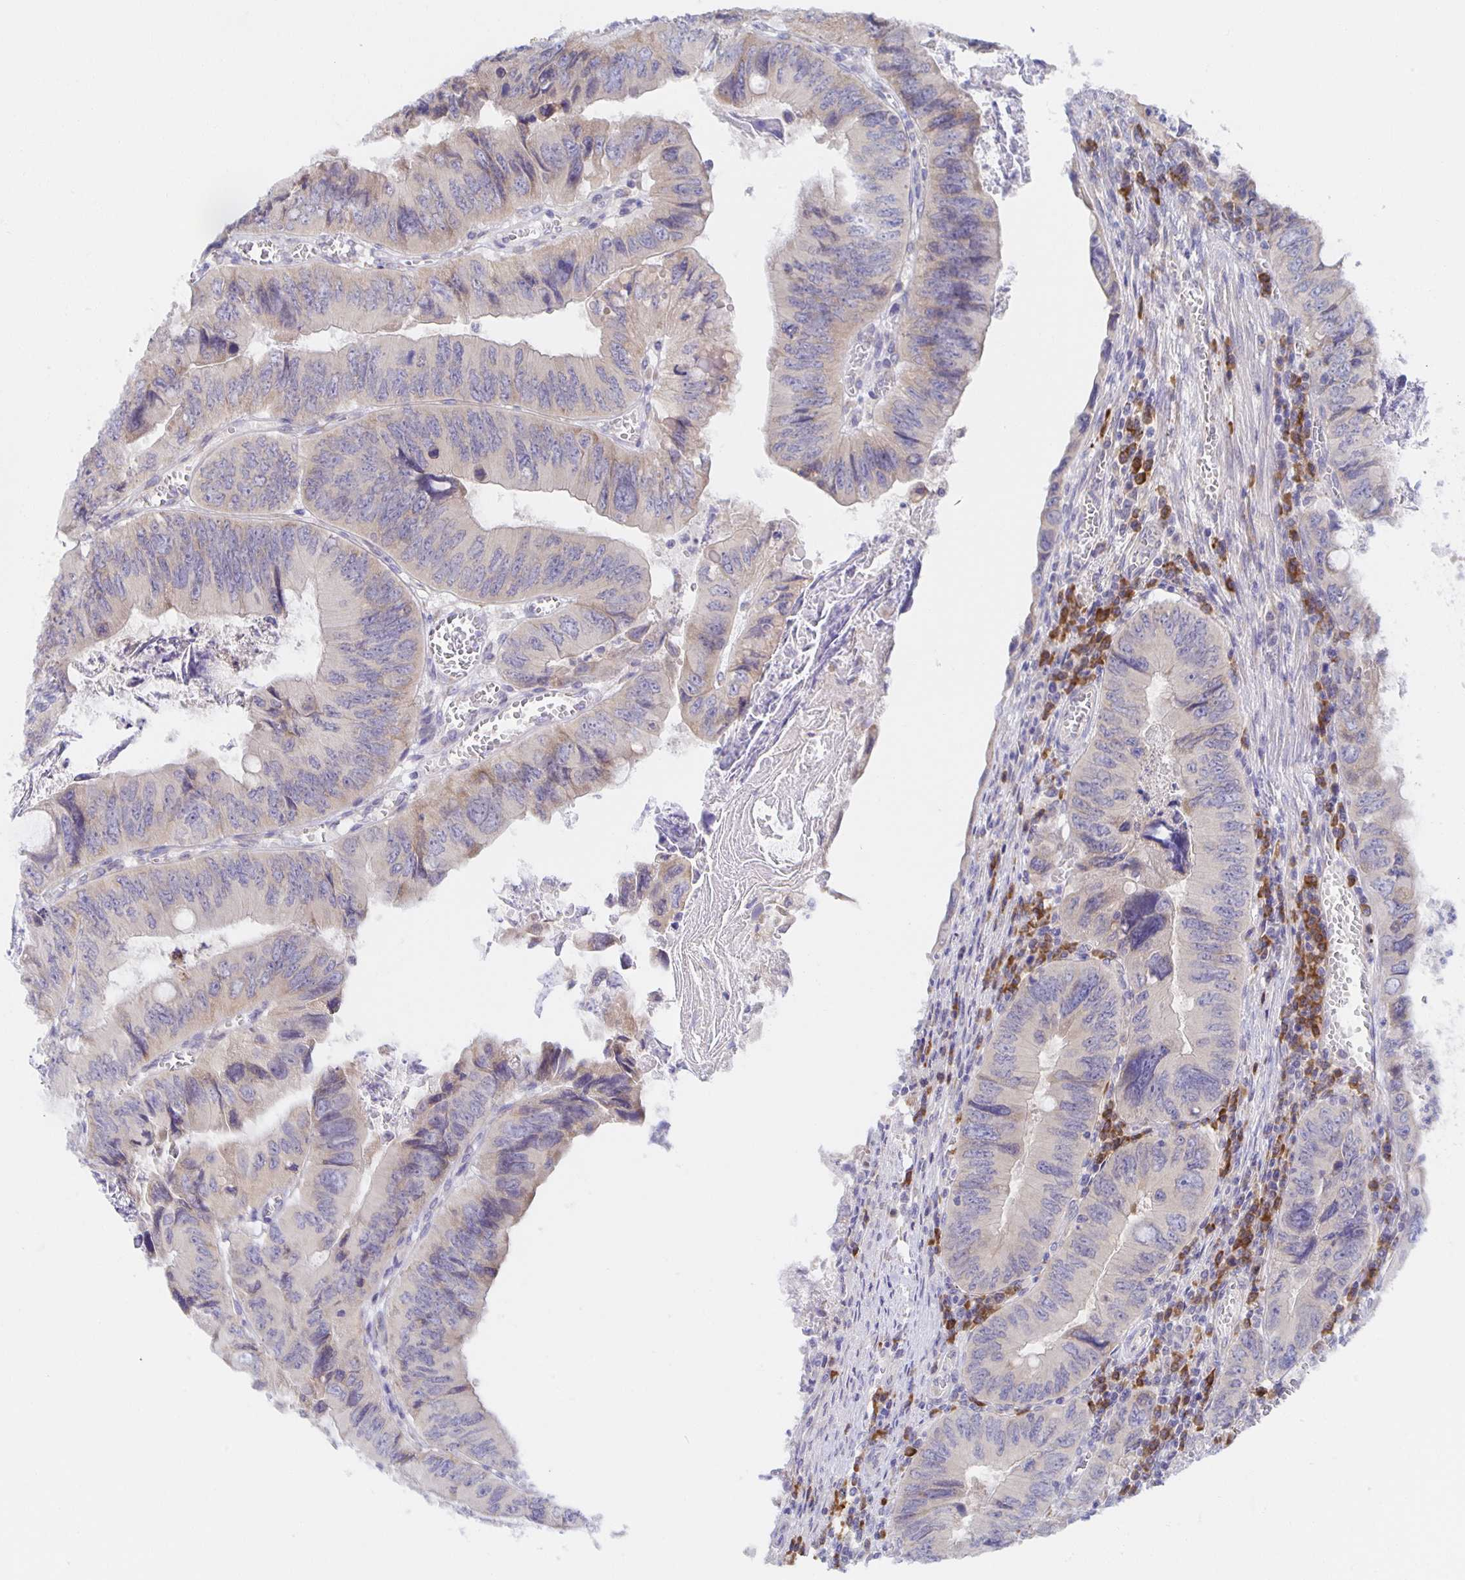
{"staining": {"intensity": "negative", "quantity": "none", "location": "none"}, "tissue": "colorectal cancer", "cell_type": "Tumor cells", "image_type": "cancer", "snomed": [{"axis": "morphology", "description": "Adenocarcinoma, NOS"}, {"axis": "topography", "description": "Colon"}], "caption": "Immunohistochemistry photomicrograph of human colorectal cancer (adenocarcinoma) stained for a protein (brown), which reveals no staining in tumor cells.", "gene": "BAD", "patient": {"sex": "female", "age": 84}}